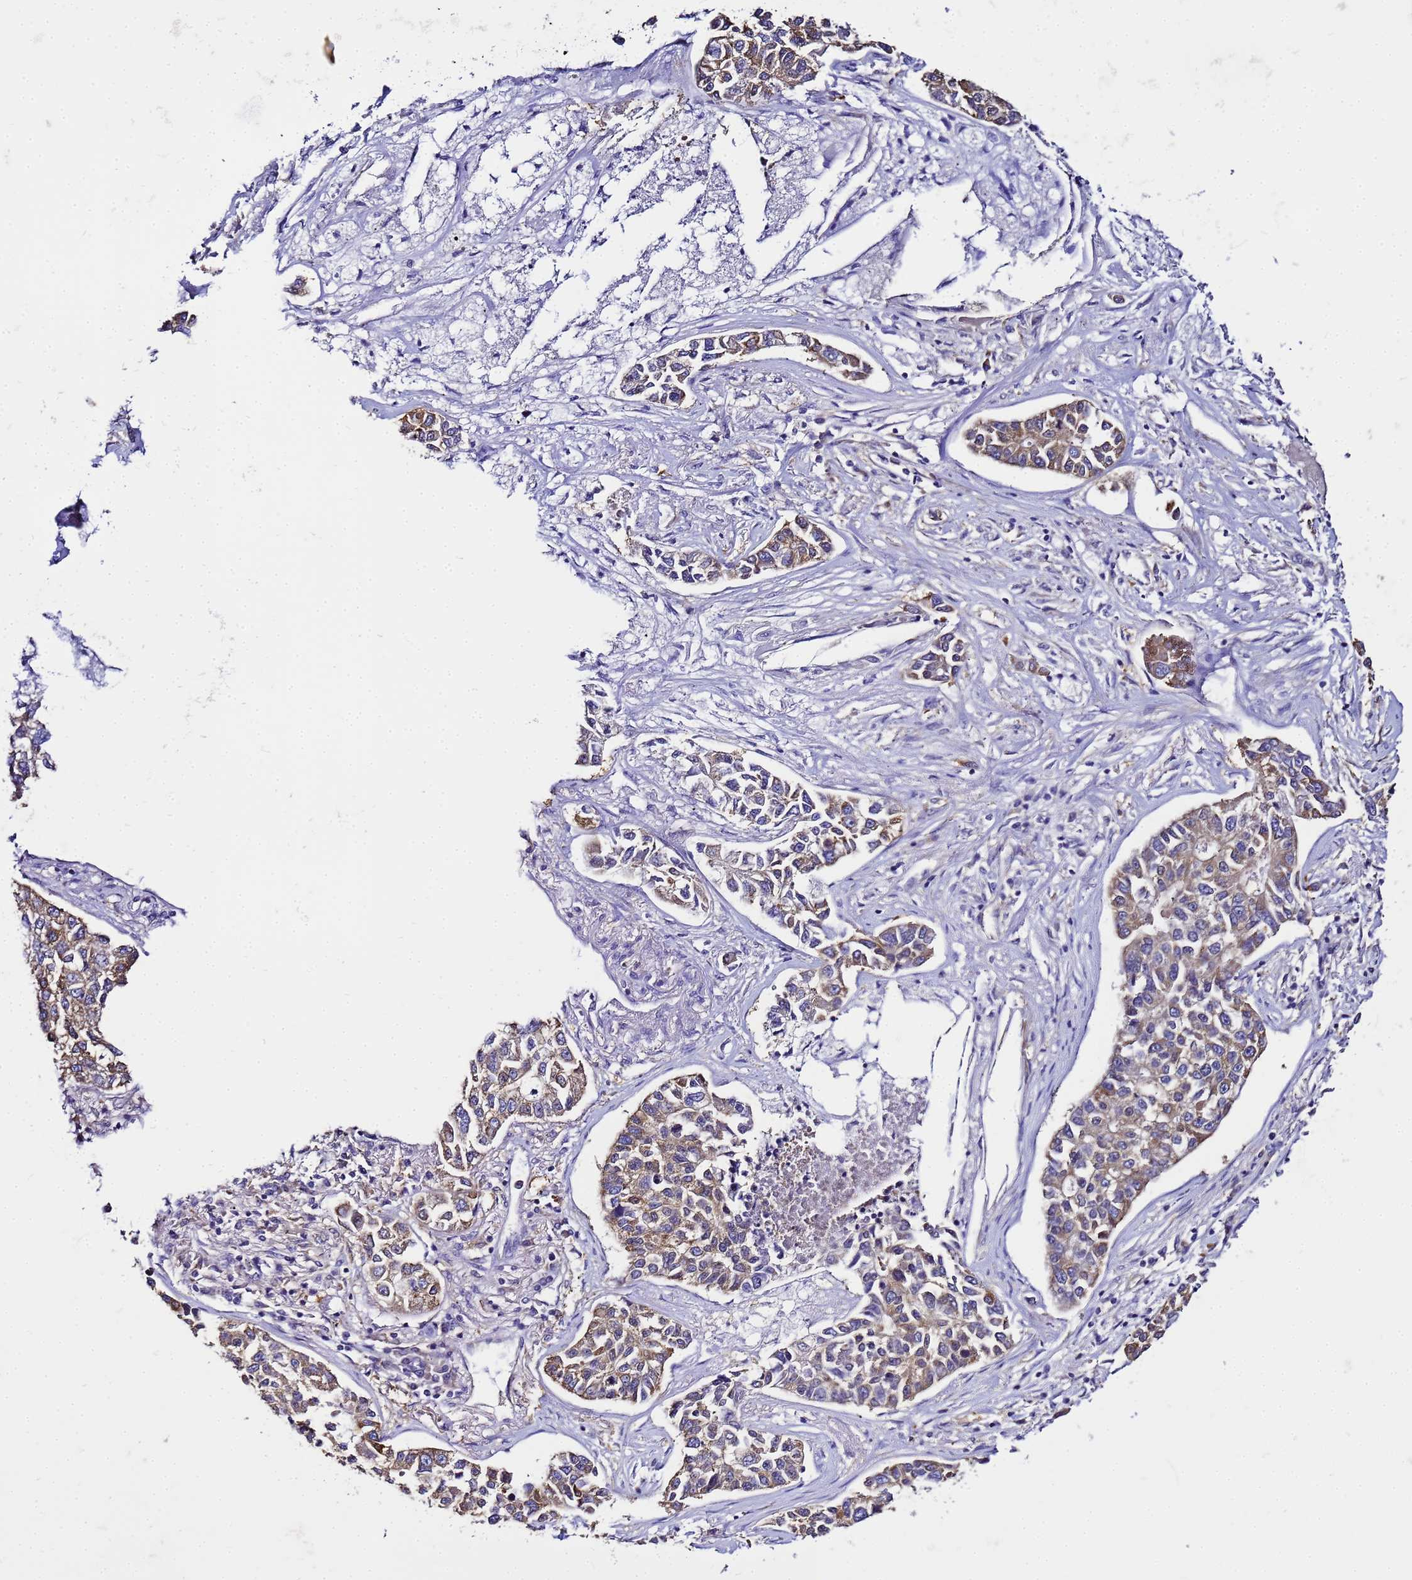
{"staining": {"intensity": "moderate", "quantity": ">75%", "location": "cytoplasmic/membranous"}, "tissue": "lung cancer", "cell_type": "Tumor cells", "image_type": "cancer", "snomed": [{"axis": "morphology", "description": "Adenocarcinoma, NOS"}, {"axis": "topography", "description": "Lung"}], "caption": "Moderate cytoplasmic/membranous expression is seen in approximately >75% of tumor cells in lung cancer.", "gene": "NARS1", "patient": {"sex": "male", "age": 49}}